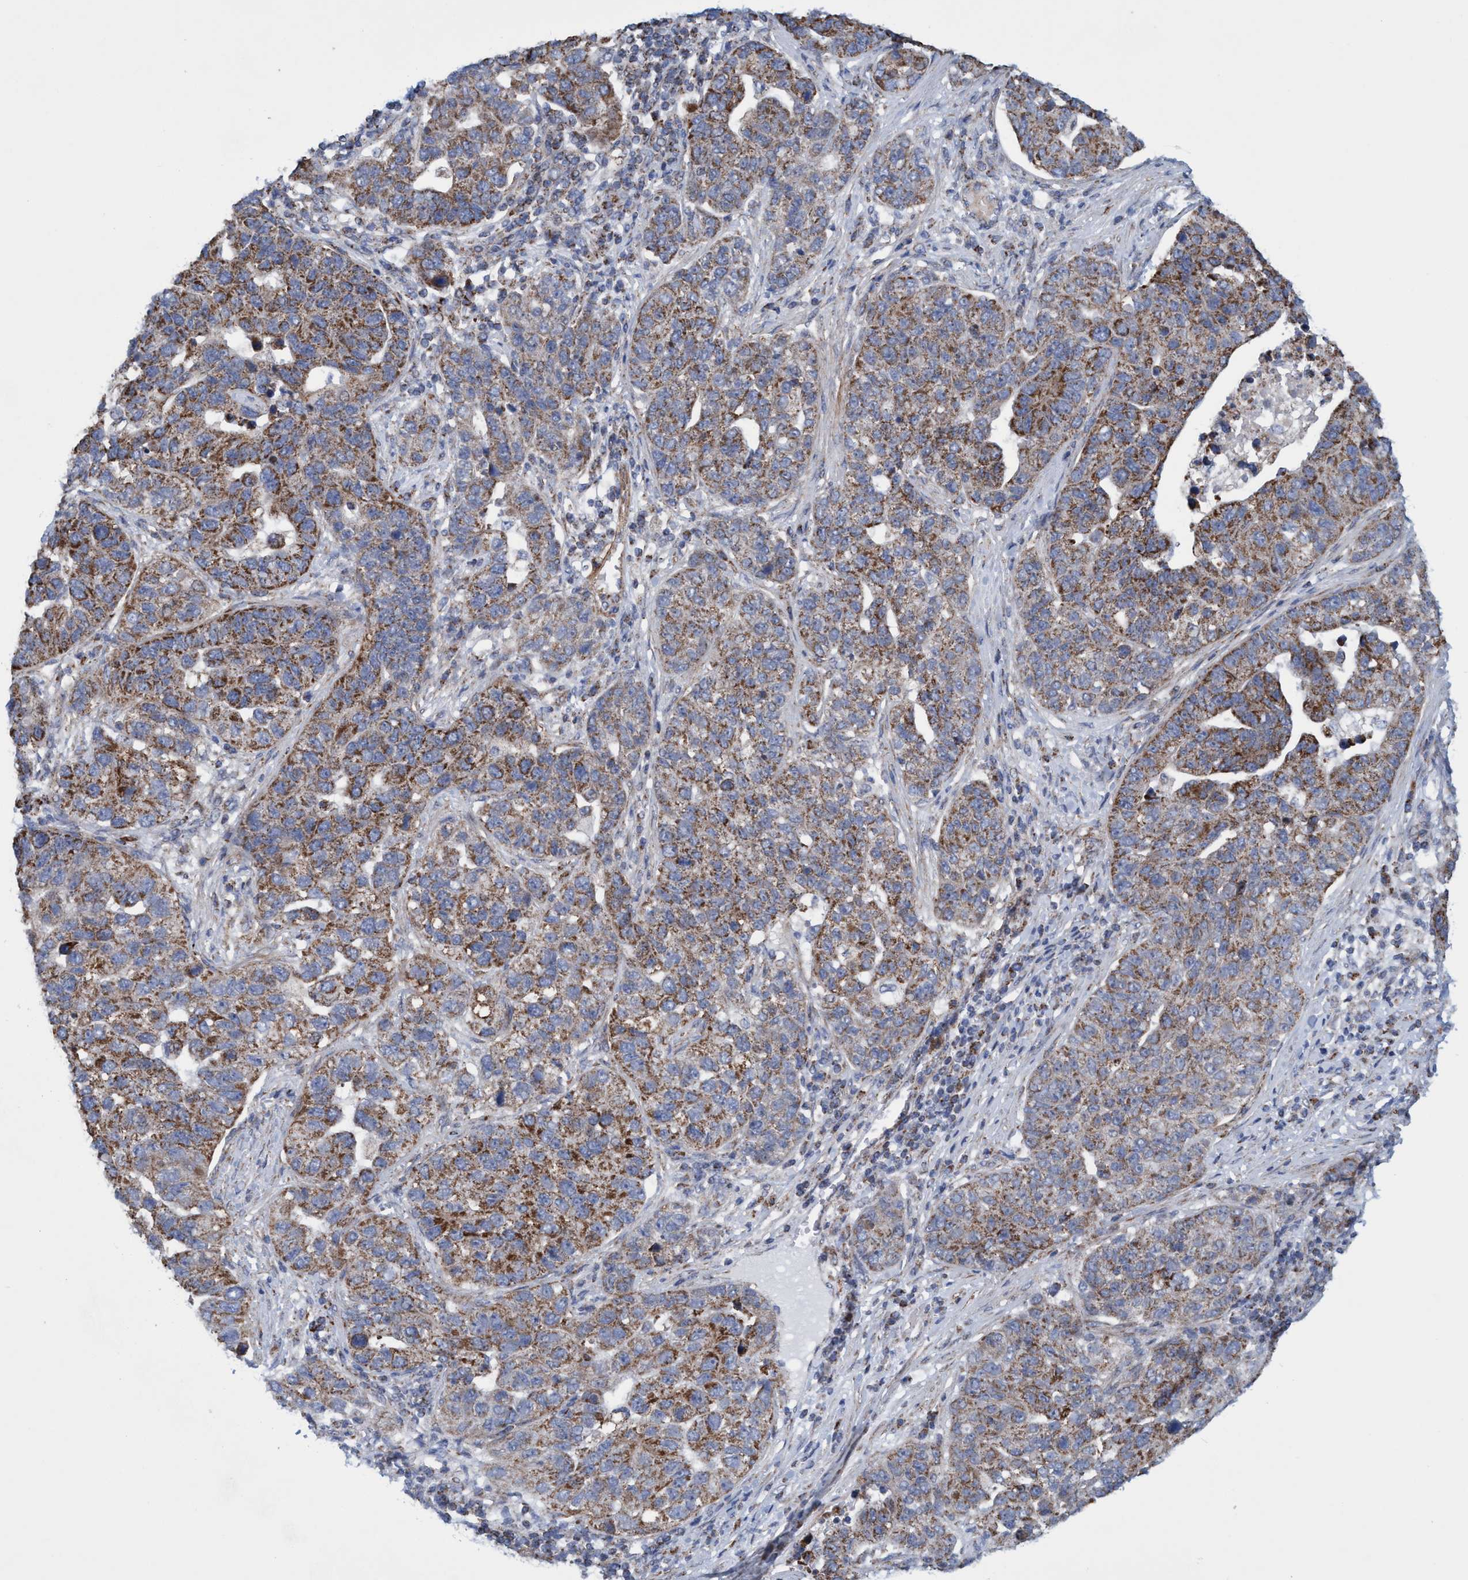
{"staining": {"intensity": "moderate", "quantity": ">75%", "location": "cytoplasmic/membranous"}, "tissue": "pancreatic cancer", "cell_type": "Tumor cells", "image_type": "cancer", "snomed": [{"axis": "morphology", "description": "Adenocarcinoma, NOS"}, {"axis": "topography", "description": "Pancreas"}], "caption": "Pancreatic cancer stained for a protein demonstrates moderate cytoplasmic/membranous positivity in tumor cells. (Stains: DAB in brown, nuclei in blue, Microscopy: brightfield microscopy at high magnification).", "gene": "POLR1F", "patient": {"sex": "female", "age": 61}}